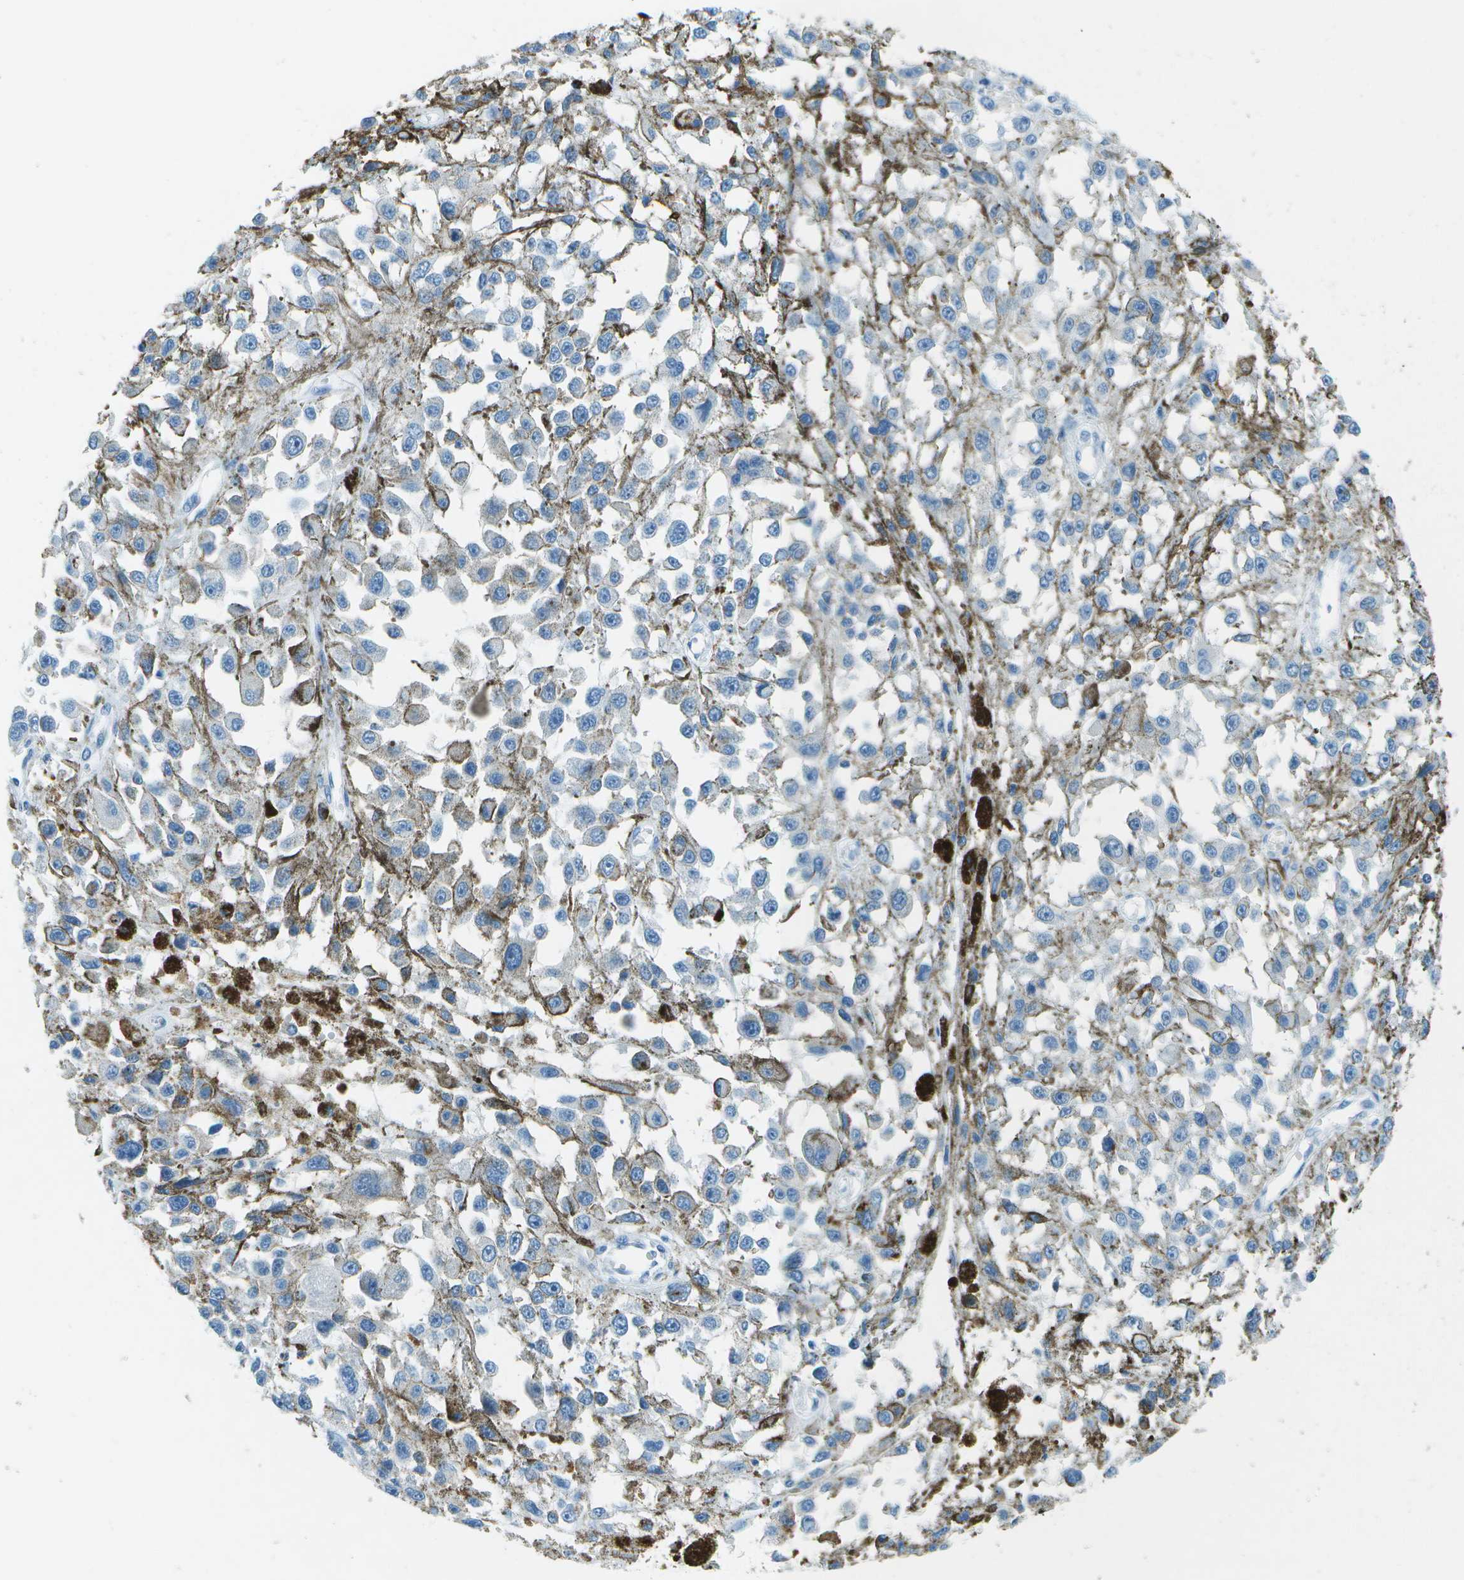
{"staining": {"intensity": "negative", "quantity": "none", "location": "none"}, "tissue": "melanoma", "cell_type": "Tumor cells", "image_type": "cancer", "snomed": [{"axis": "morphology", "description": "Malignant melanoma, Metastatic site"}, {"axis": "topography", "description": "Lymph node"}], "caption": "Protein analysis of malignant melanoma (metastatic site) reveals no significant positivity in tumor cells. The staining is performed using DAB brown chromogen with nuclei counter-stained in using hematoxylin.", "gene": "SLC16A10", "patient": {"sex": "male", "age": 59}}